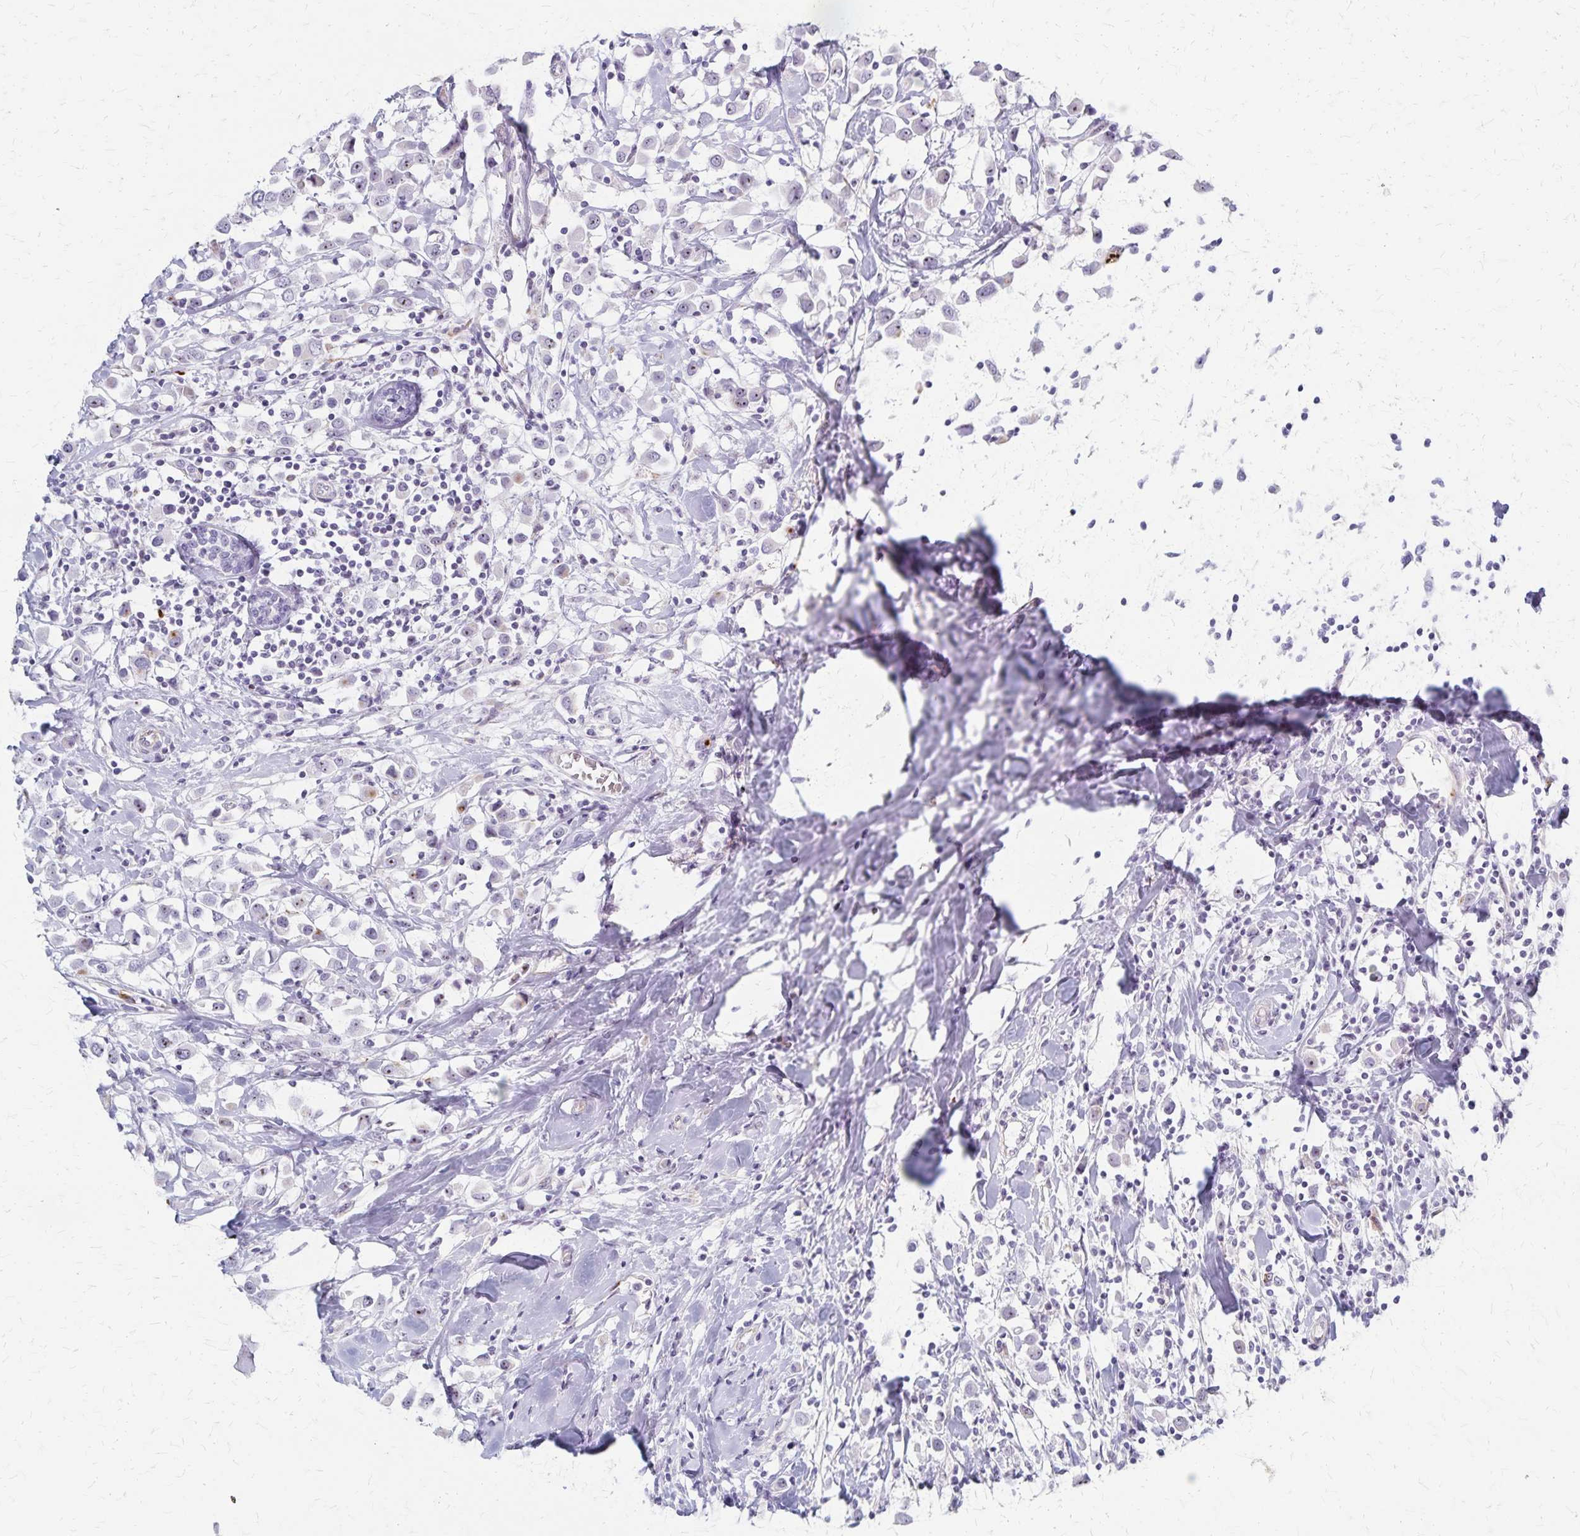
{"staining": {"intensity": "negative", "quantity": "none", "location": "none"}, "tissue": "breast cancer", "cell_type": "Tumor cells", "image_type": "cancer", "snomed": [{"axis": "morphology", "description": "Duct carcinoma"}, {"axis": "topography", "description": "Breast"}], "caption": "There is no significant expression in tumor cells of breast cancer. (DAB immunohistochemistry (IHC) visualized using brightfield microscopy, high magnification).", "gene": "DLK2", "patient": {"sex": "female", "age": 61}}